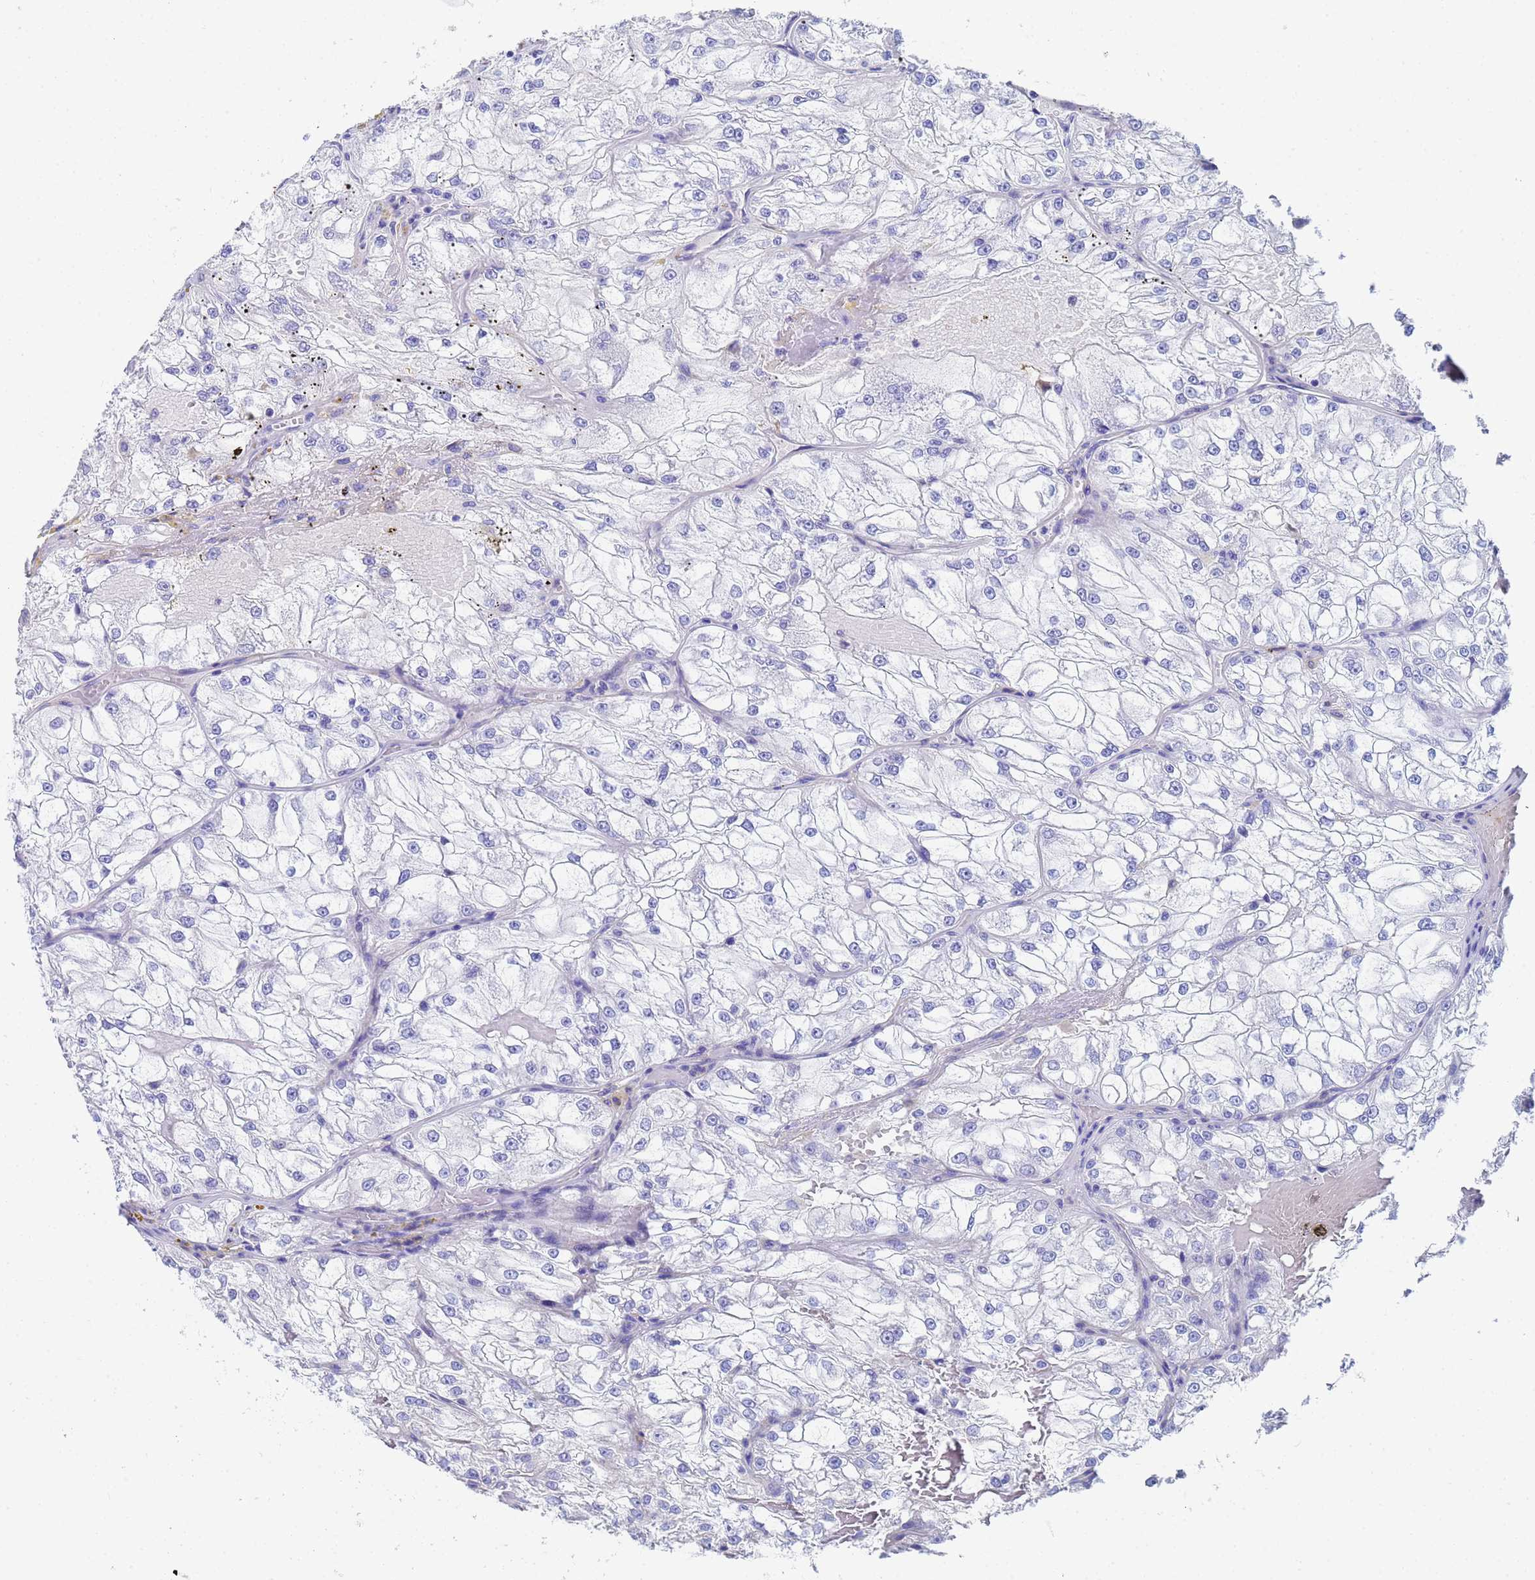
{"staining": {"intensity": "negative", "quantity": "none", "location": "none"}, "tissue": "renal cancer", "cell_type": "Tumor cells", "image_type": "cancer", "snomed": [{"axis": "morphology", "description": "Adenocarcinoma, NOS"}, {"axis": "topography", "description": "Kidney"}], "caption": "Tumor cells show no significant protein positivity in adenocarcinoma (renal).", "gene": "CST4", "patient": {"sex": "female", "age": 72}}